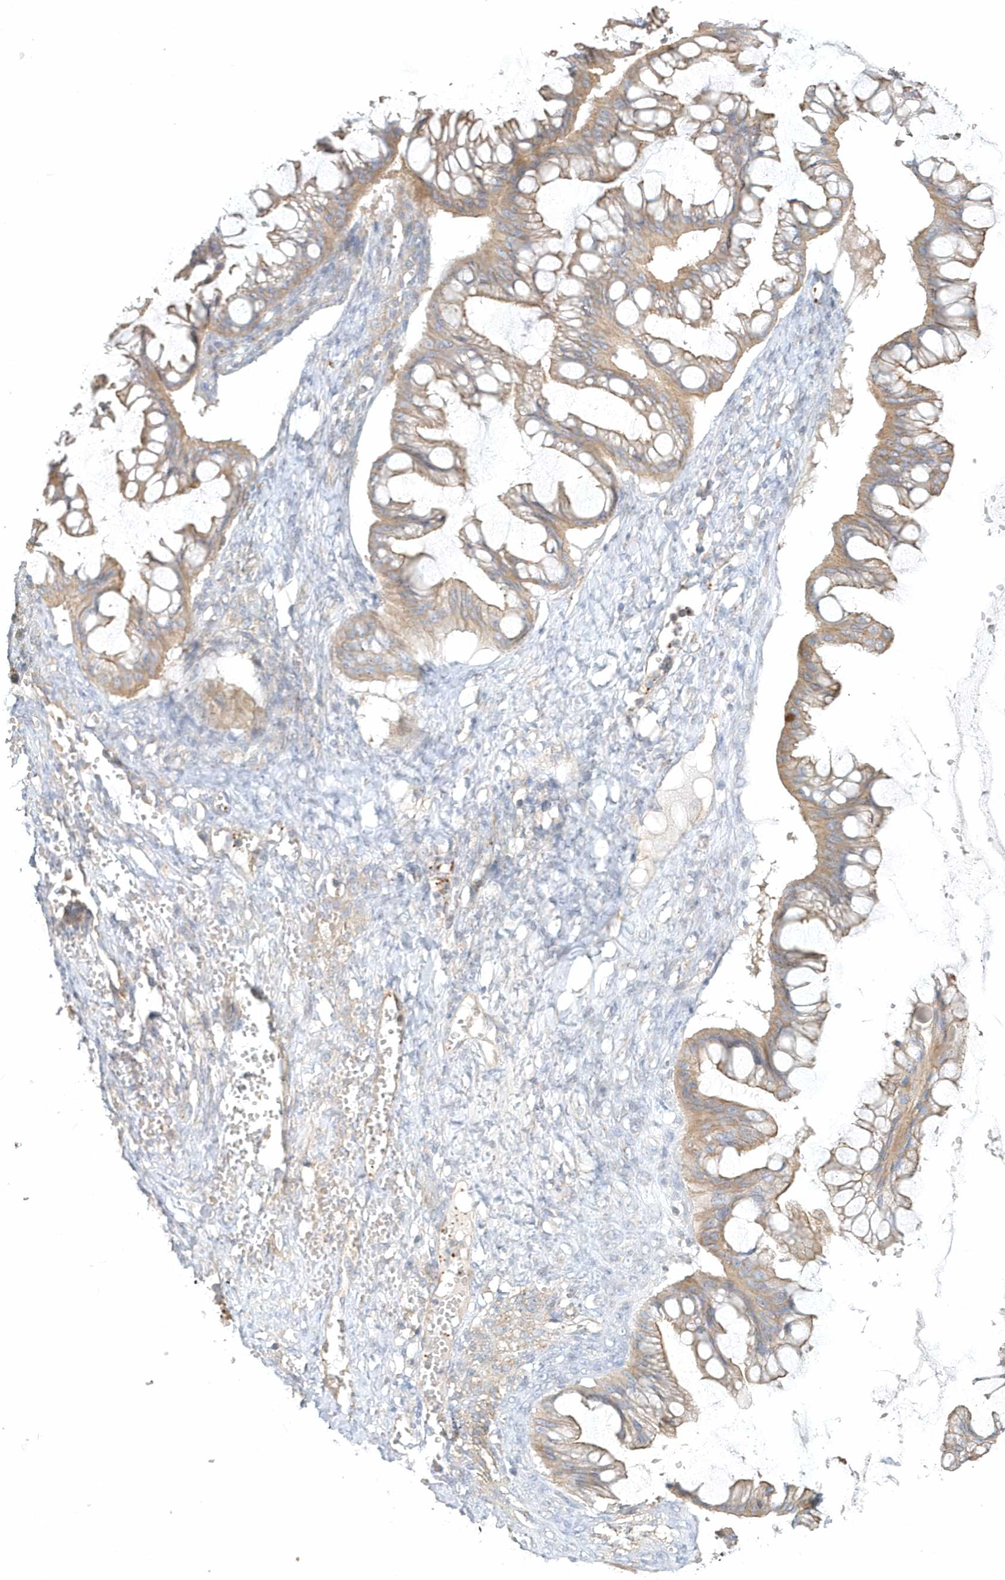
{"staining": {"intensity": "weak", "quantity": ">75%", "location": "cytoplasmic/membranous"}, "tissue": "ovarian cancer", "cell_type": "Tumor cells", "image_type": "cancer", "snomed": [{"axis": "morphology", "description": "Cystadenocarcinoma, mucinous, NOS"}, {"axis": "topography", "description": "Ovary"}], "caption": "The photomicrograph demonstrates staining of ovarian mucinous cystadenocarcinoma, revealing weak cytoplasmic/membranous protein staining (brown color) within tumor cells.", "gene": "MMRN1", "patient": {"sex": "female", "age": 73}}